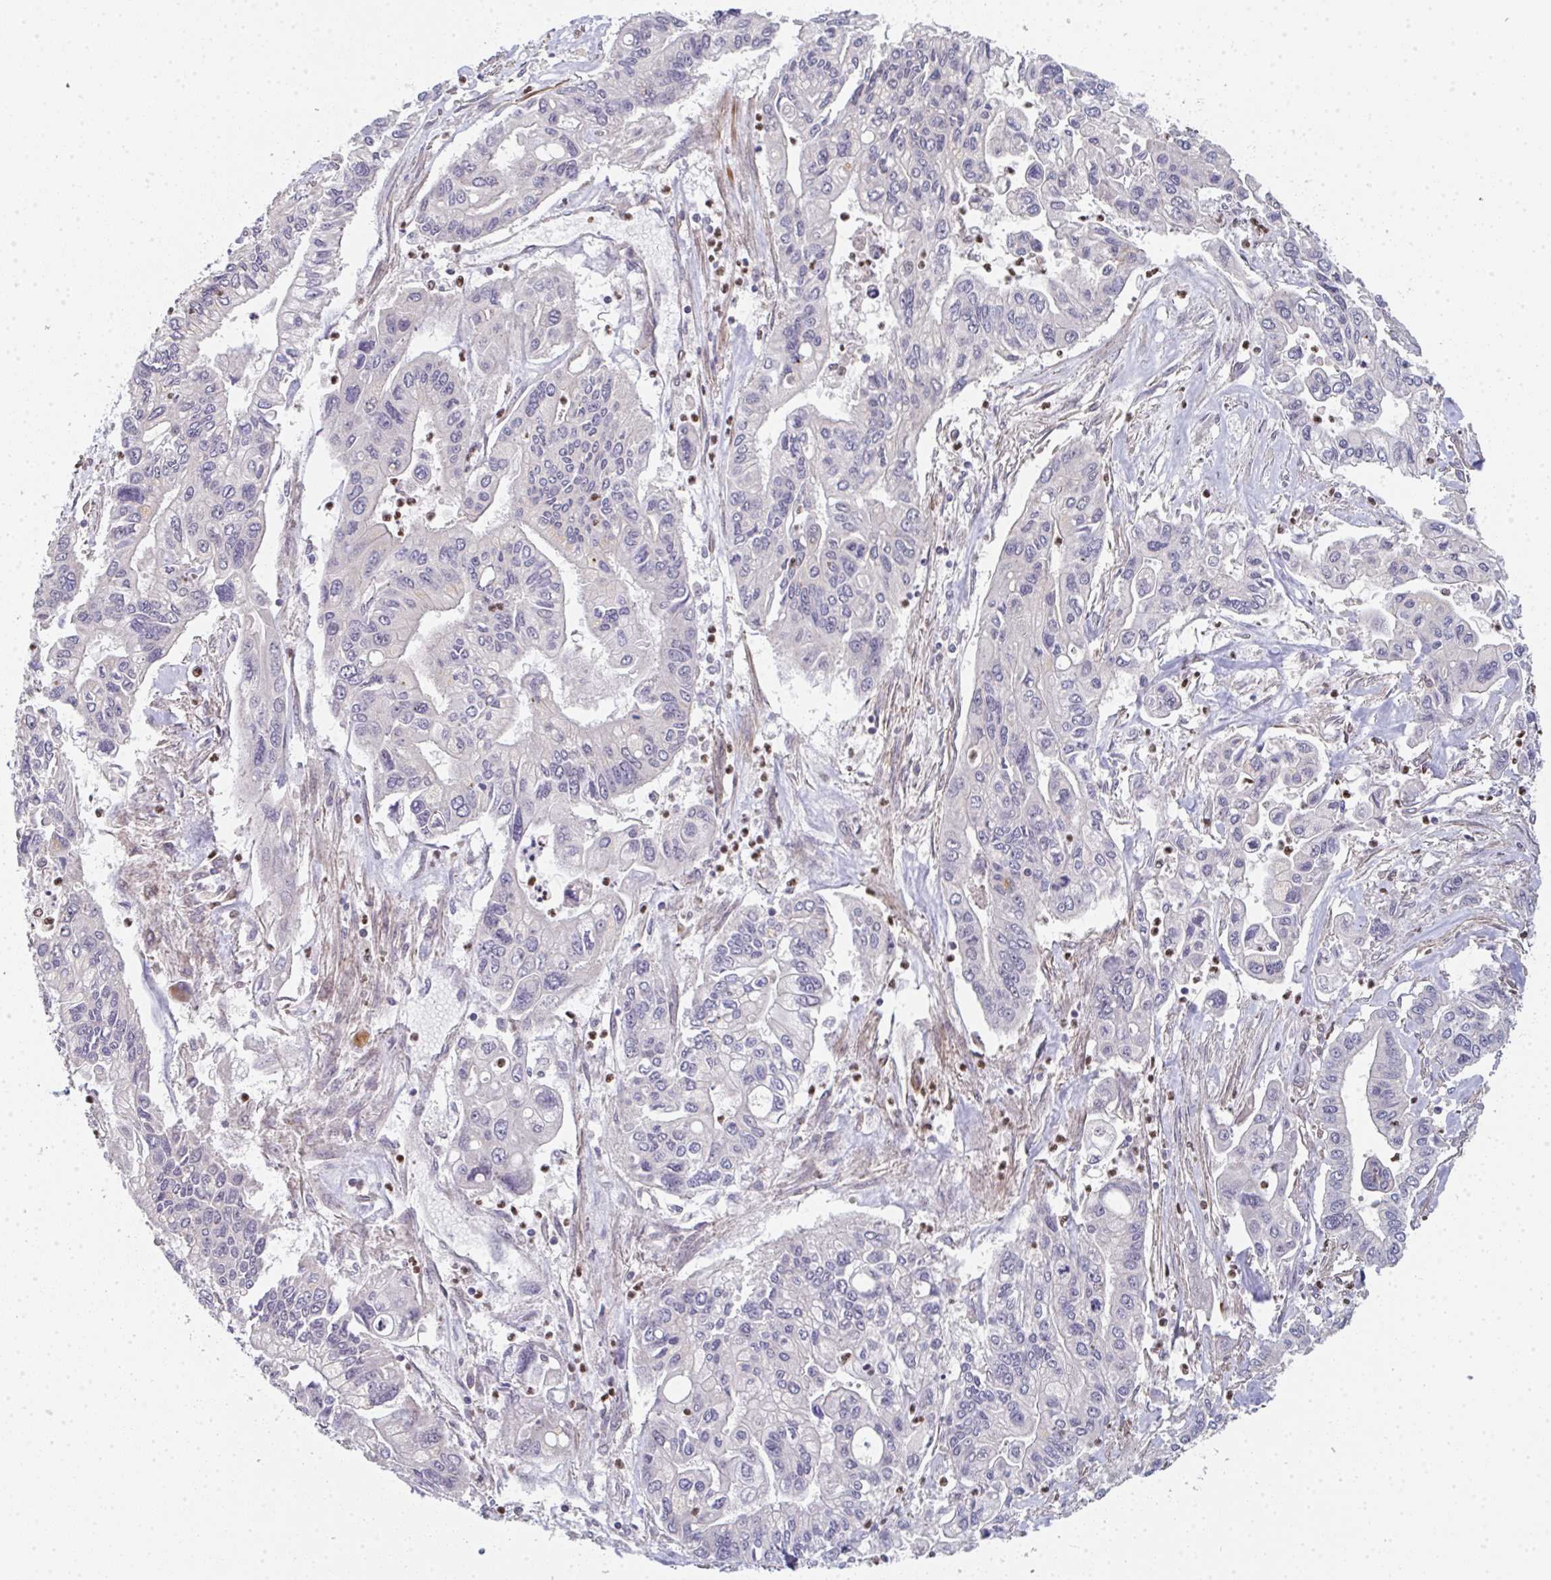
{"staining": {"intensity": "negative", "quantity": "none", "location": "none"}, "tissue": "pancreatic cancer", "cell_type": "Tumor cells", "image_type": "cancer", "snomed": [{"axis": "morphology", "description": "Adenocarcinoma, NOS"}, {"axis": "topography", "description": "Pancreas"}], "caption": "This is an immunohistochemistry photomicrograph of human pancreatic adenocarcinoma. There is no positivity in tumor cells.", "gene": "SIMC1", "patient": {"sex": "male", "age": 62}}